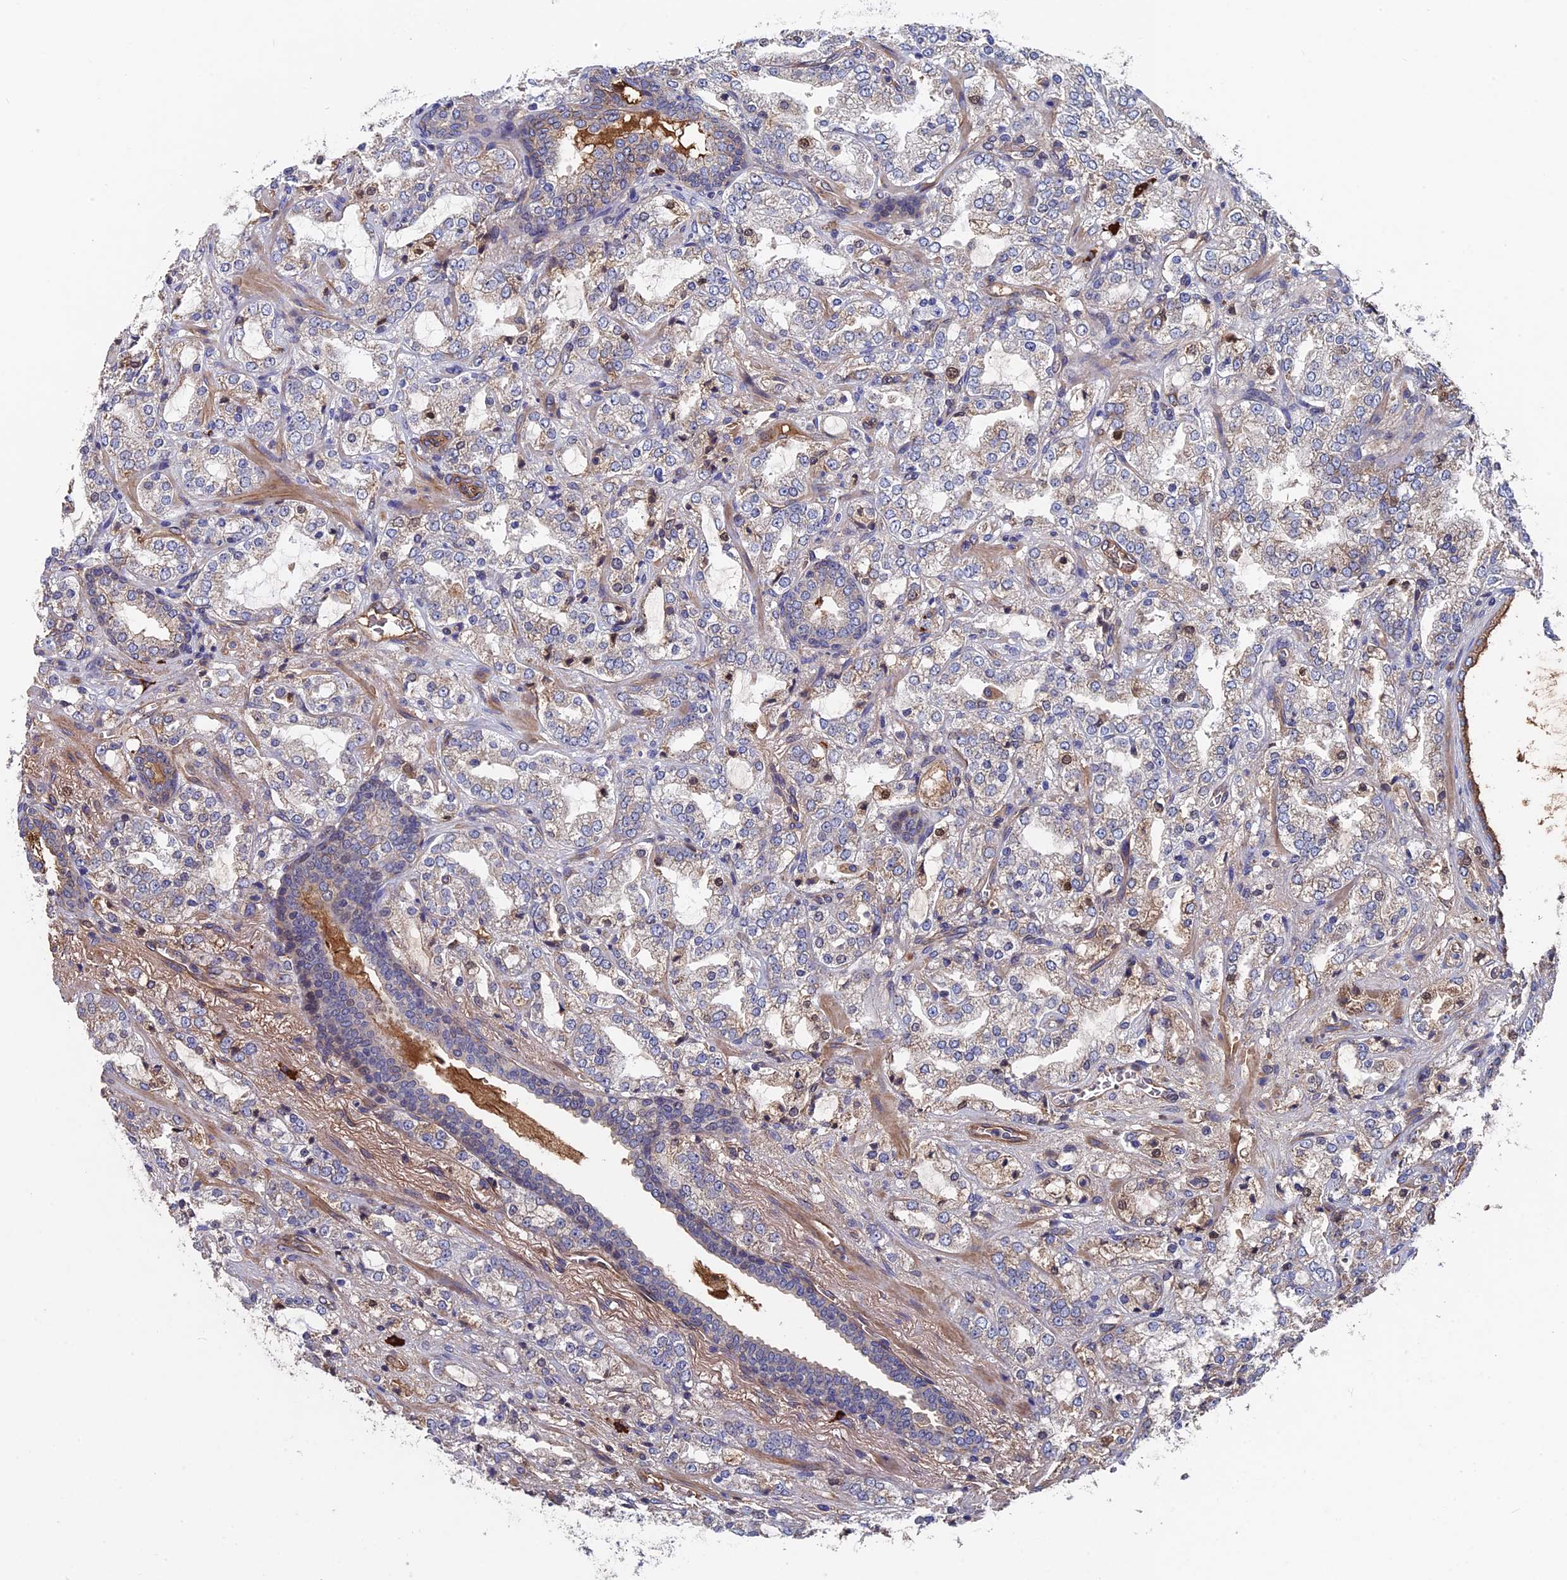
{"staining": {"intensity": "negative", "quantity": "none", "location": "none"}, "tissue": "prostate cancer", "cell_type": "Tumor cells", "image_type": "cancer", "snomed": [{"axis": "morphology", "description": "Adenocarcinoma, High grade"}, {"axis": "topography", "description": "Prostate"}], "caption": "An image of human prostate cancer is negative for staining in tumor cells.", "gene": "RPUSD1", "patient": {"sex": "male", "age": 64}}